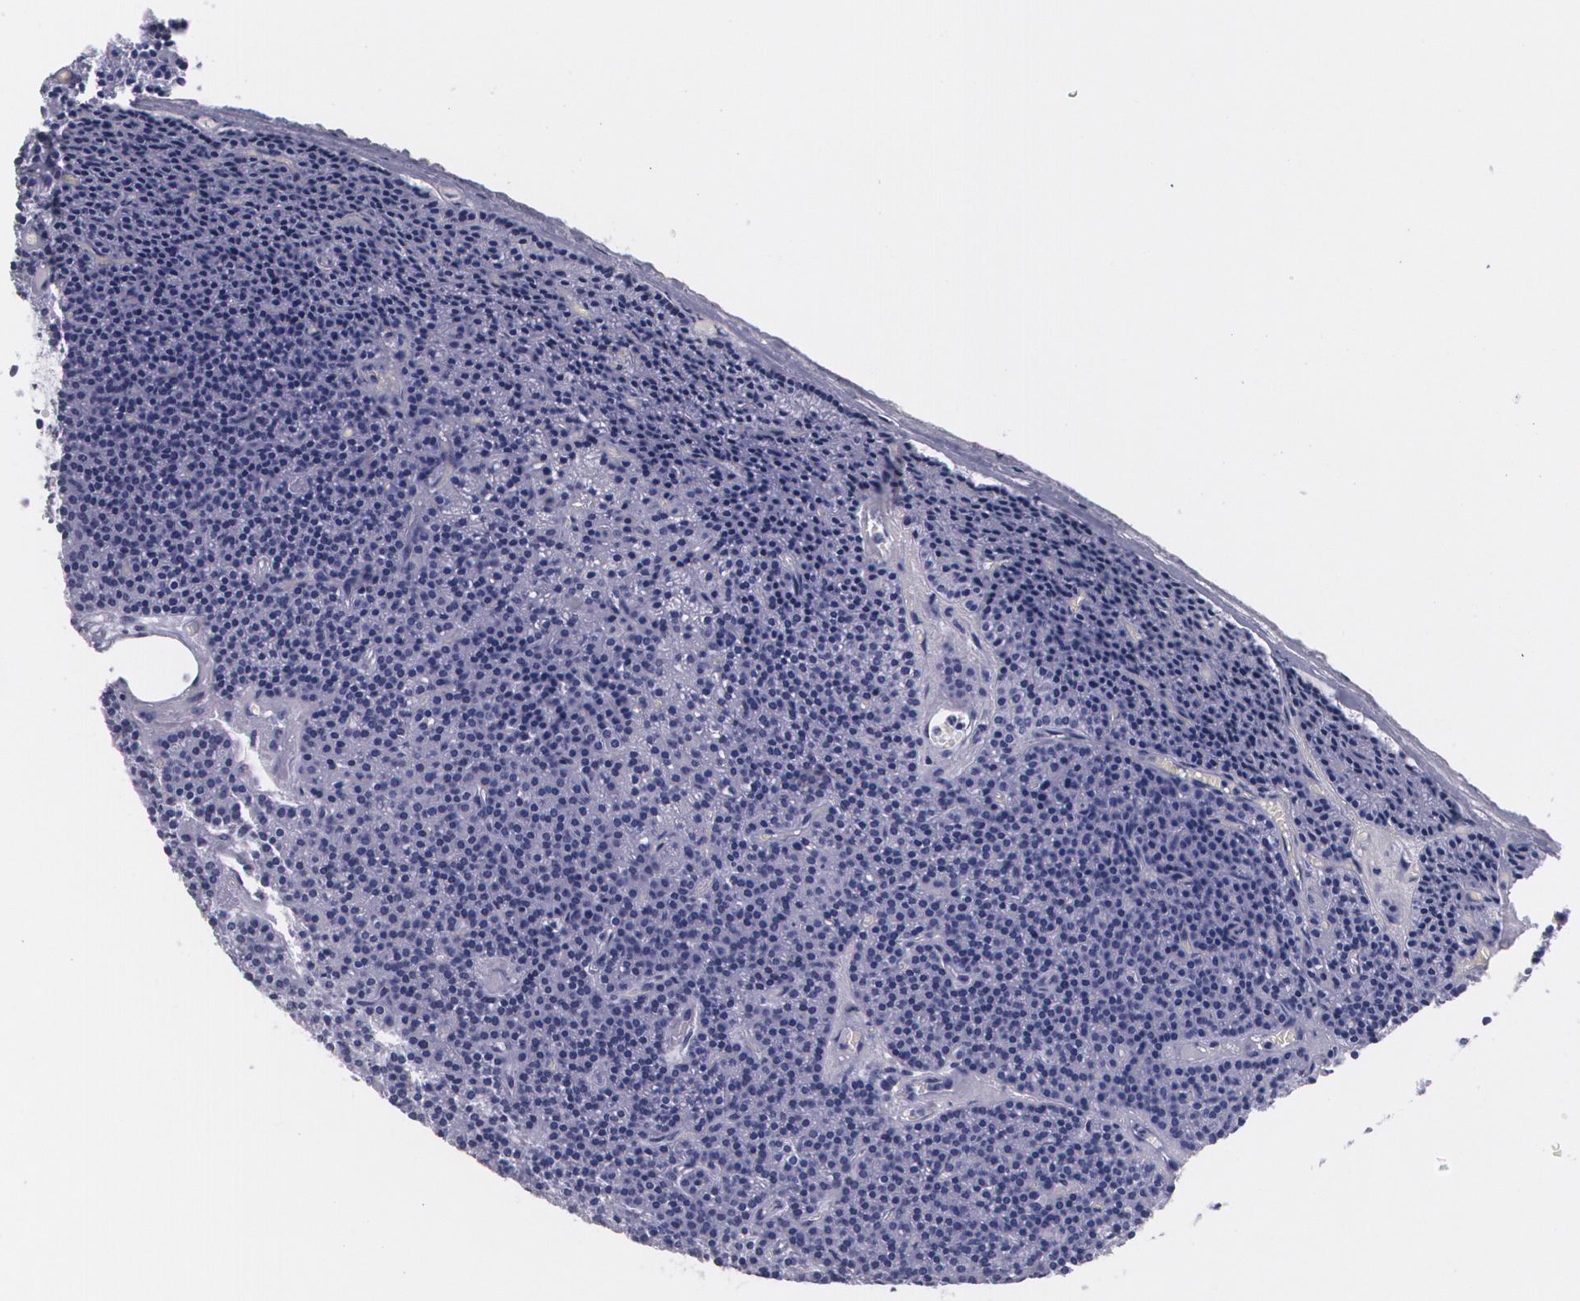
{"staining": {"intensity": "negative", "quantity": "none", "location": "none"}, "tissue": "parathyroid gland", "cell_type": "Glandular cells", "image_type": "normal", "snomed": [{"axis": "morphology", "description": "Normal tissue, NOS"}, {"axis": "topography", "description": "Parathyroid gland"}], "caption": "Immunohistochemical staining of unremarkable parathyroid gland reveals no significant staining in glandular cells.", "gene": "TP53", "patient": {"sex": "male", "age": 57}}